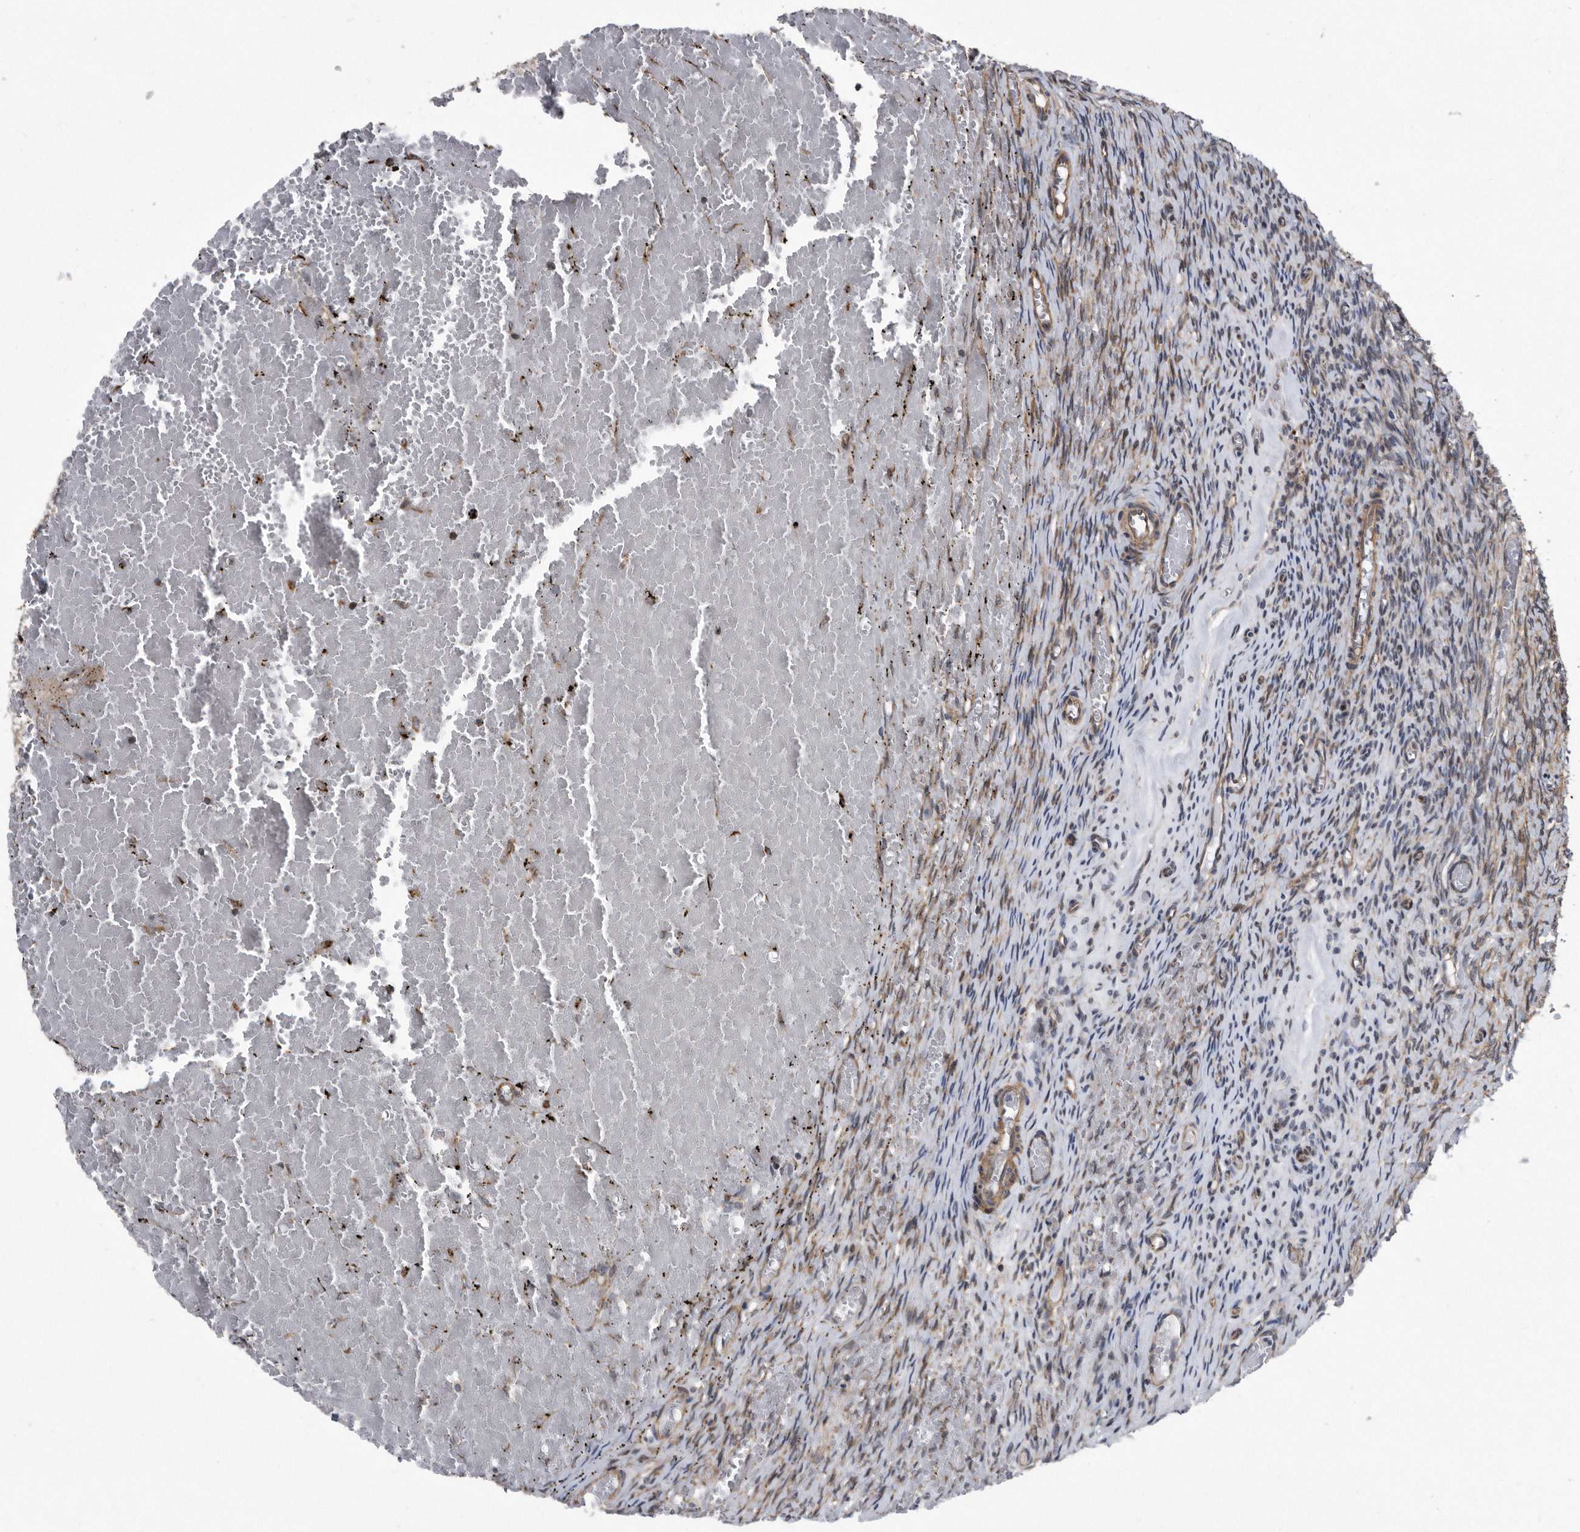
{"staining": {"intensity": "negative", "quantity": "none", "location": "none"}, "tissue": "ovary", "cell_type": "Follicle cells", "image_type": "normal", "snomed": [{"axis": "morphology", "description": "Adenocarcinoma, NOS"}, {"axis": "topography", "description": "Endometrium"}], "caption": "Protein analysis of normal ovary displays no significant positivity in follicle cells. (DAB immunohistochemistry, high magnification).", "gene": "ARMCX1", "patient": {"sex": "female", "age": 32}}